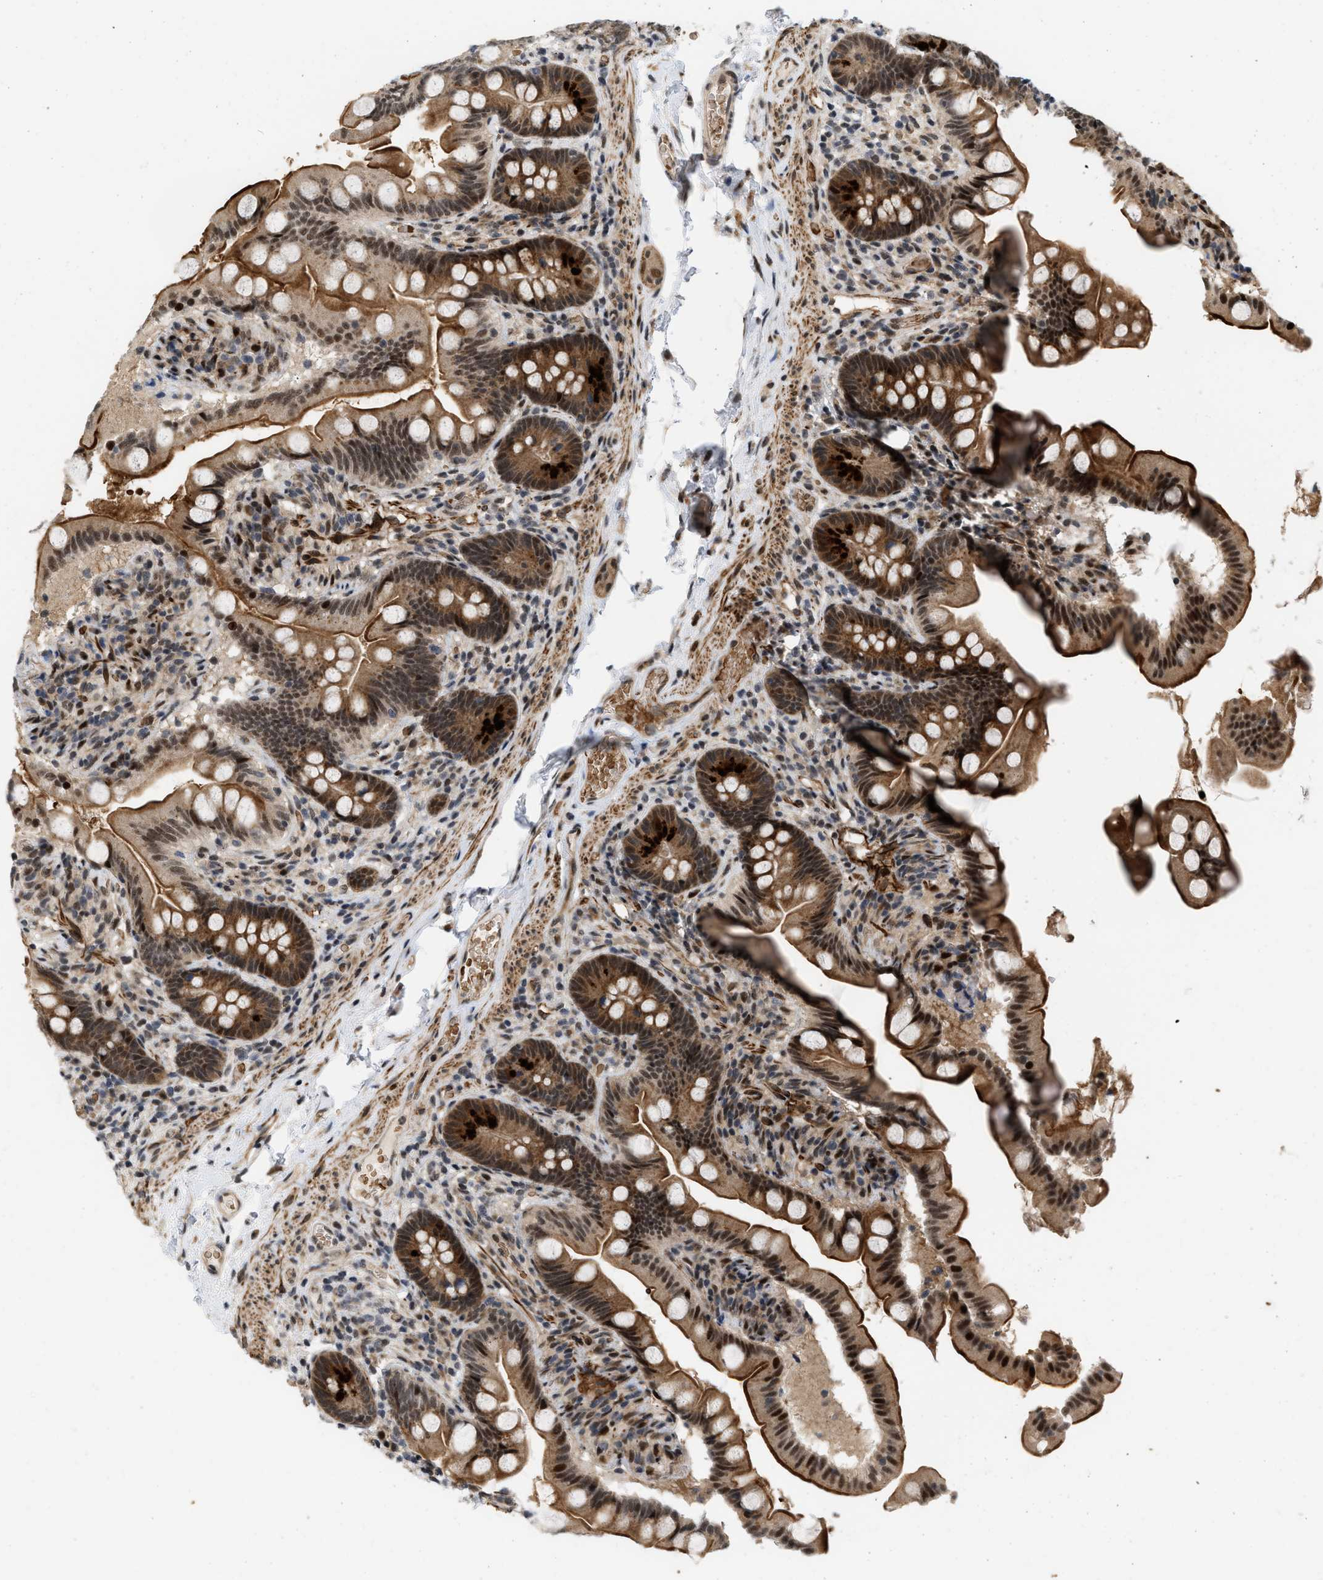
{"staining": {"intensity": "strong", "quantity": ">75%", "location": "cytoplasmic/membranous,nuclear"}, "tissue": "small intestine", "cell_type": "Glandular cells", "image_type": "normal", "snomed": [{"axis": "morphology", "description": "Normal tissue, NOS"}, {"axis": "topography", "description": "Small intestine"}], "caption": "Protein staining shows strong cytoplasmic/membranous,nuclear expression in about >75% of glandular cells in benign small intestine. The protein of interest is stained brown, and the nuclei are stained in blue (DAB IHC with brightfield microscopy, high magnification).", "gene": "ANKRD11", "patient": {"sex": "female", "age": 56}}